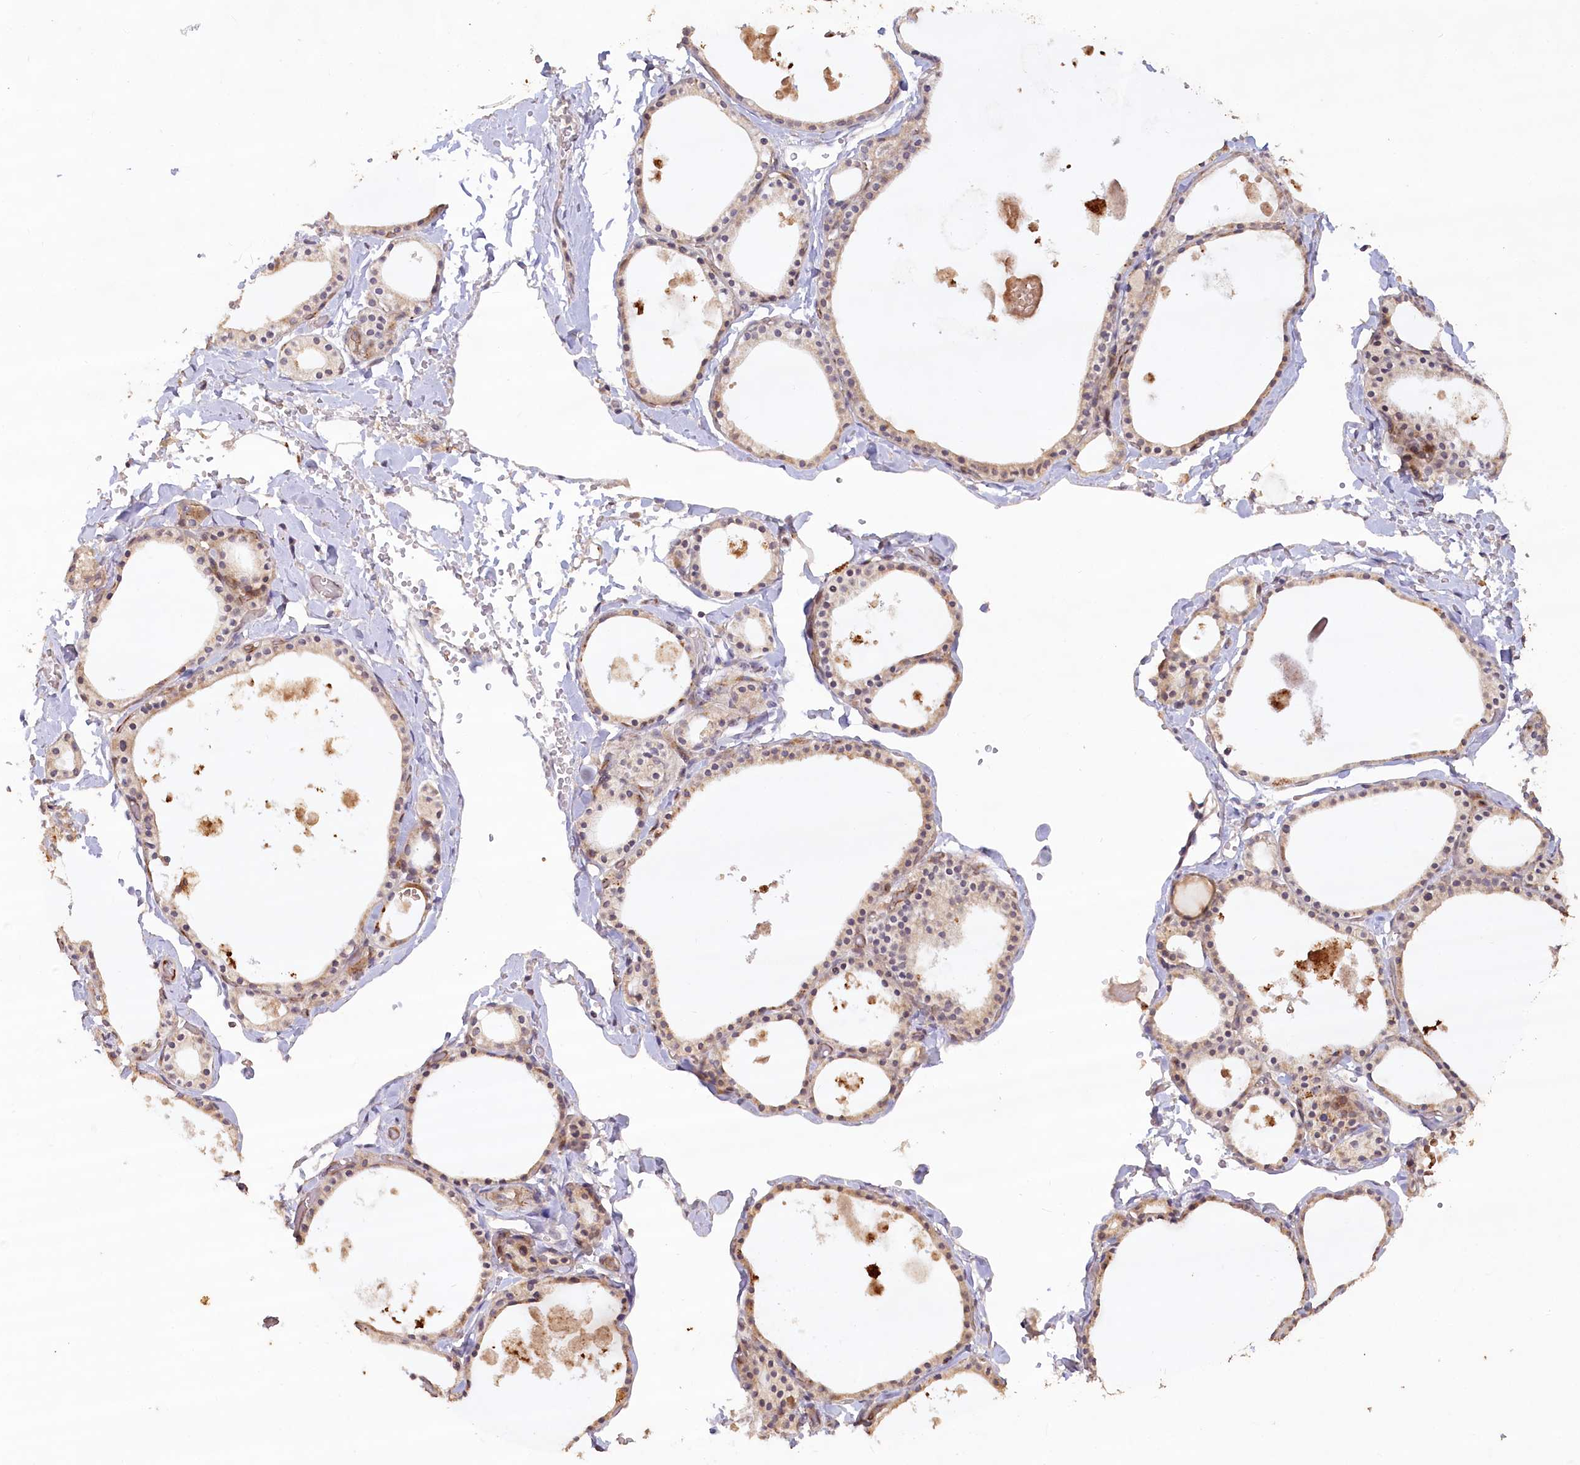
{"staining": {"intensity": "moderate", "quantity": ">75%", "location": "cytoplasmic/membranous"}, "tissue": "thyroid gland", "cell_type": "Glandular cells", "image_type": "normal", "snomed": [{"axis": "morphology", "description": "Normal tissue, NOS"}, {"axis": "topography", "description": "Thyroid gland"}], "caption": "Immunohistochemistry (IHC) (DAB (3,3'-diaminobenzidine)) staining of unremarkable human thyroid gland demonstrates moderate cytoplasmic/membranous protein staining in about >75% of glandular cells.", "gene": "IRAK1BP1", "patient": {"sex": "male", "age": 56}}